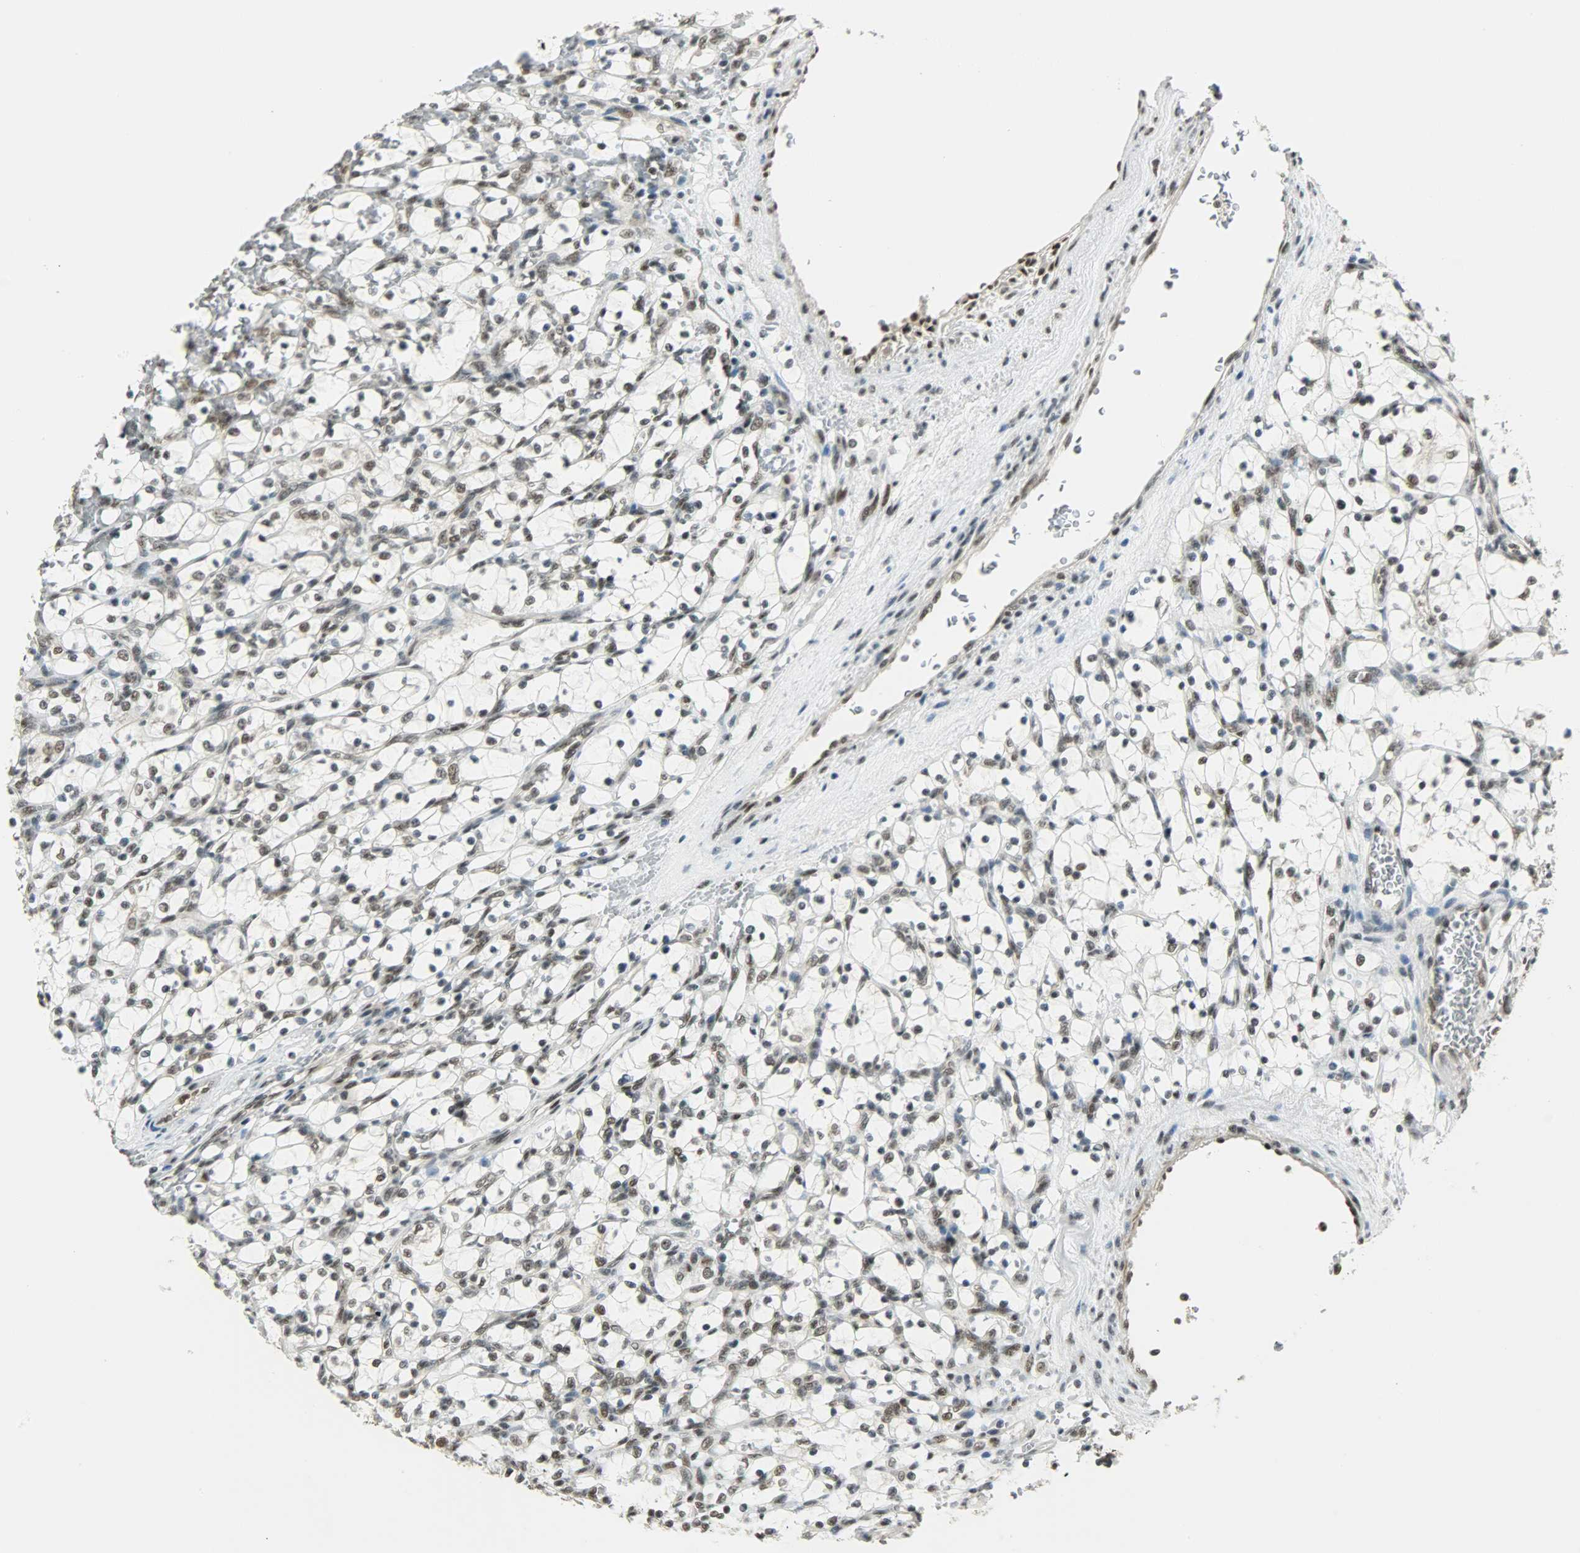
{"staining": {"intensity": "moderate", "quantity": ">75%", "location": "nuclear"}, "tissue": "renal cancer", "cell_type": "Tumor cells", "image_type": "cancer", "snomed": [{"axis": "morphology", "description": "Adenocarcinoma, NOS"}, {"axis": "topography", "description": "Kidney"}], "caption": "Renal cancer (adenocarcinoma) was stained to show a protein in brown. There is medium levels of moderate nuclear staining in about >75% of tumor cells.", "gene": "SUGP1", "patient": {"sex": "female", "age": 69}}